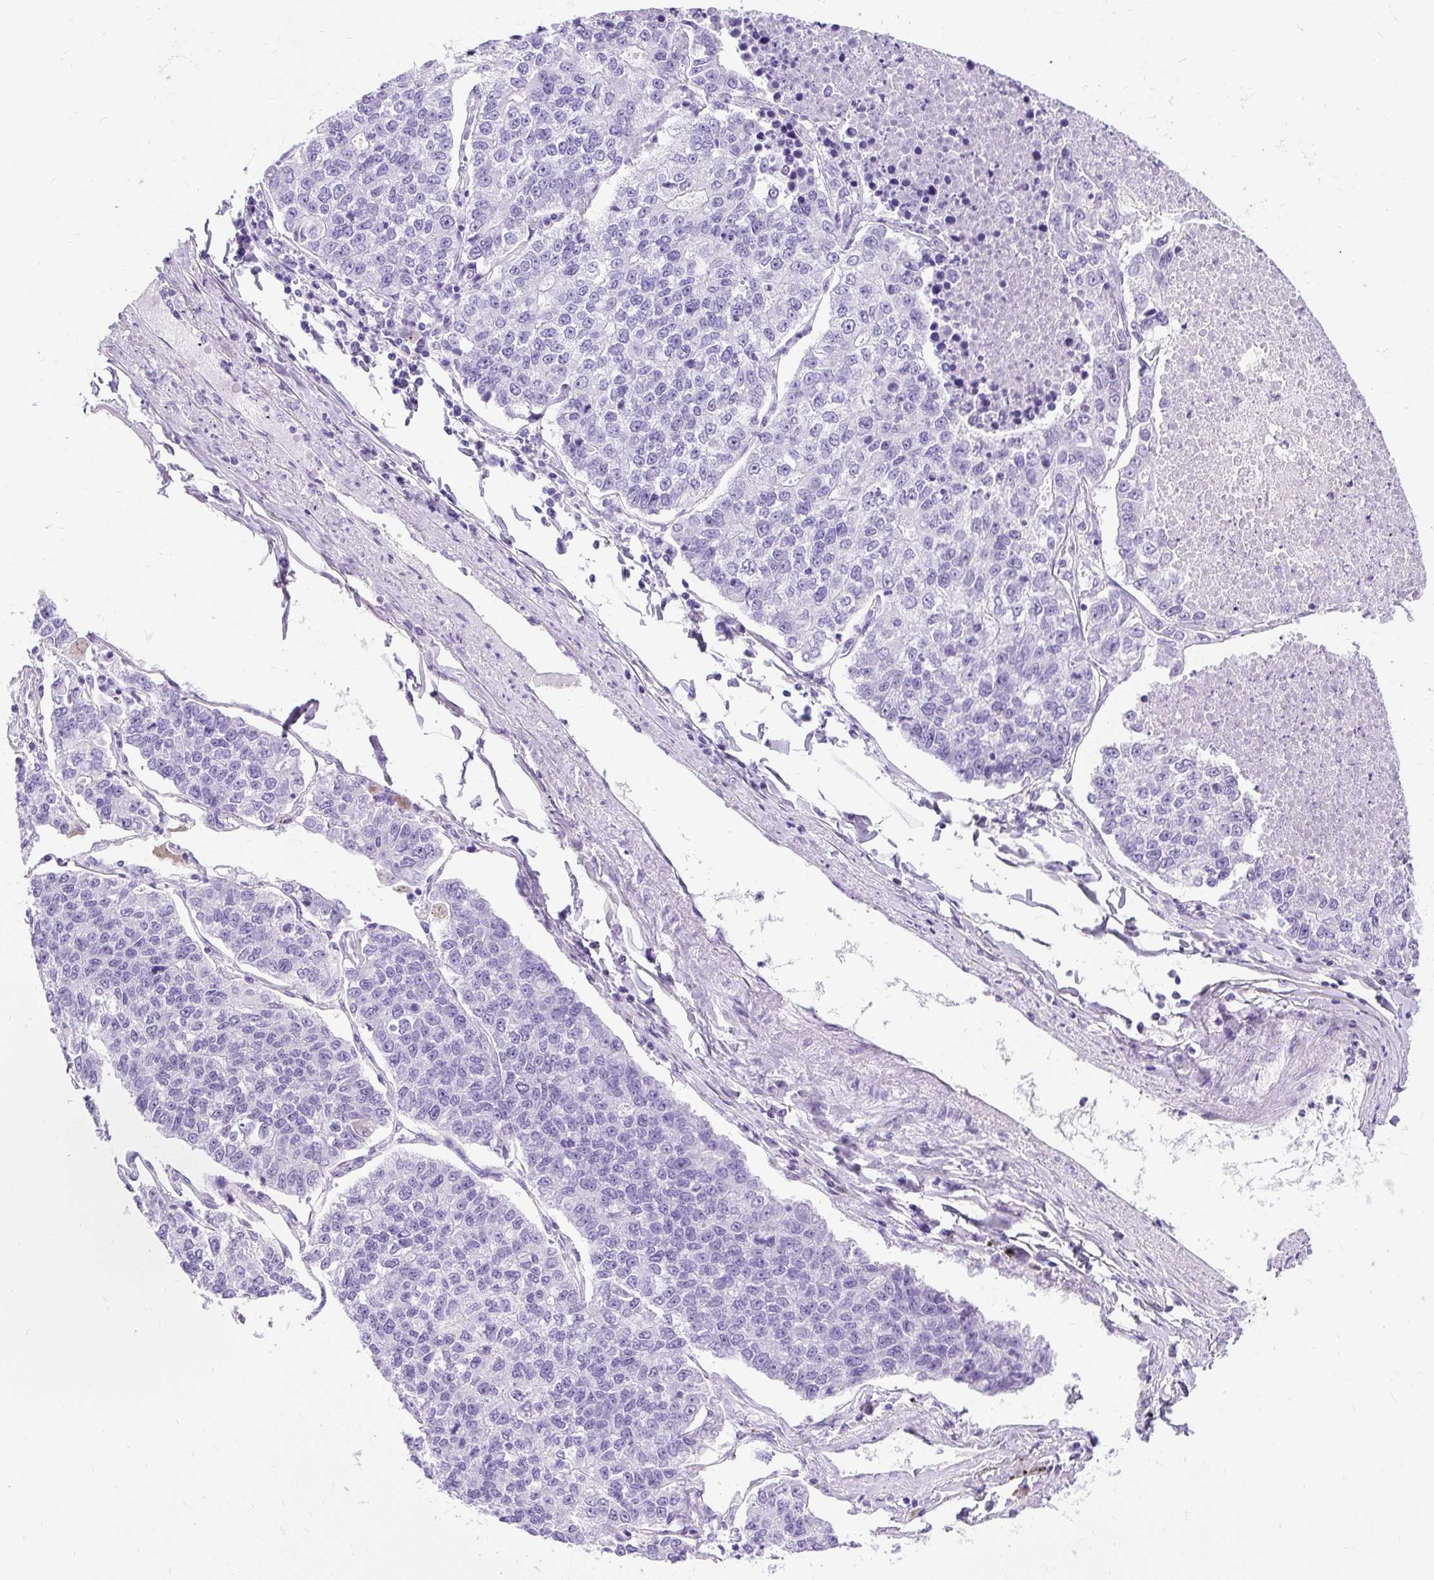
{"staining": {"intensity": "negative", "quantity": "none", "location": "none"}, "tissue": "lung cancer", "cell_type": "Tumor cells", "image_type": "cancer", "snomed": [{"axis": "morphology", "description": "Adenocarcinoma, NOS"}, {"axis": "topography", "description": "Lung"}], "caption": "High power microscopy histopathology image of an IHC micrograph of lung cancer (adenocarcinoma), revealing no significant positivity in tumor cells. (Immunohistochemistry, brightfield microscopy, high magnification).", "gene": "PVALB", "patient": {"sex": "male", "age": 49}}